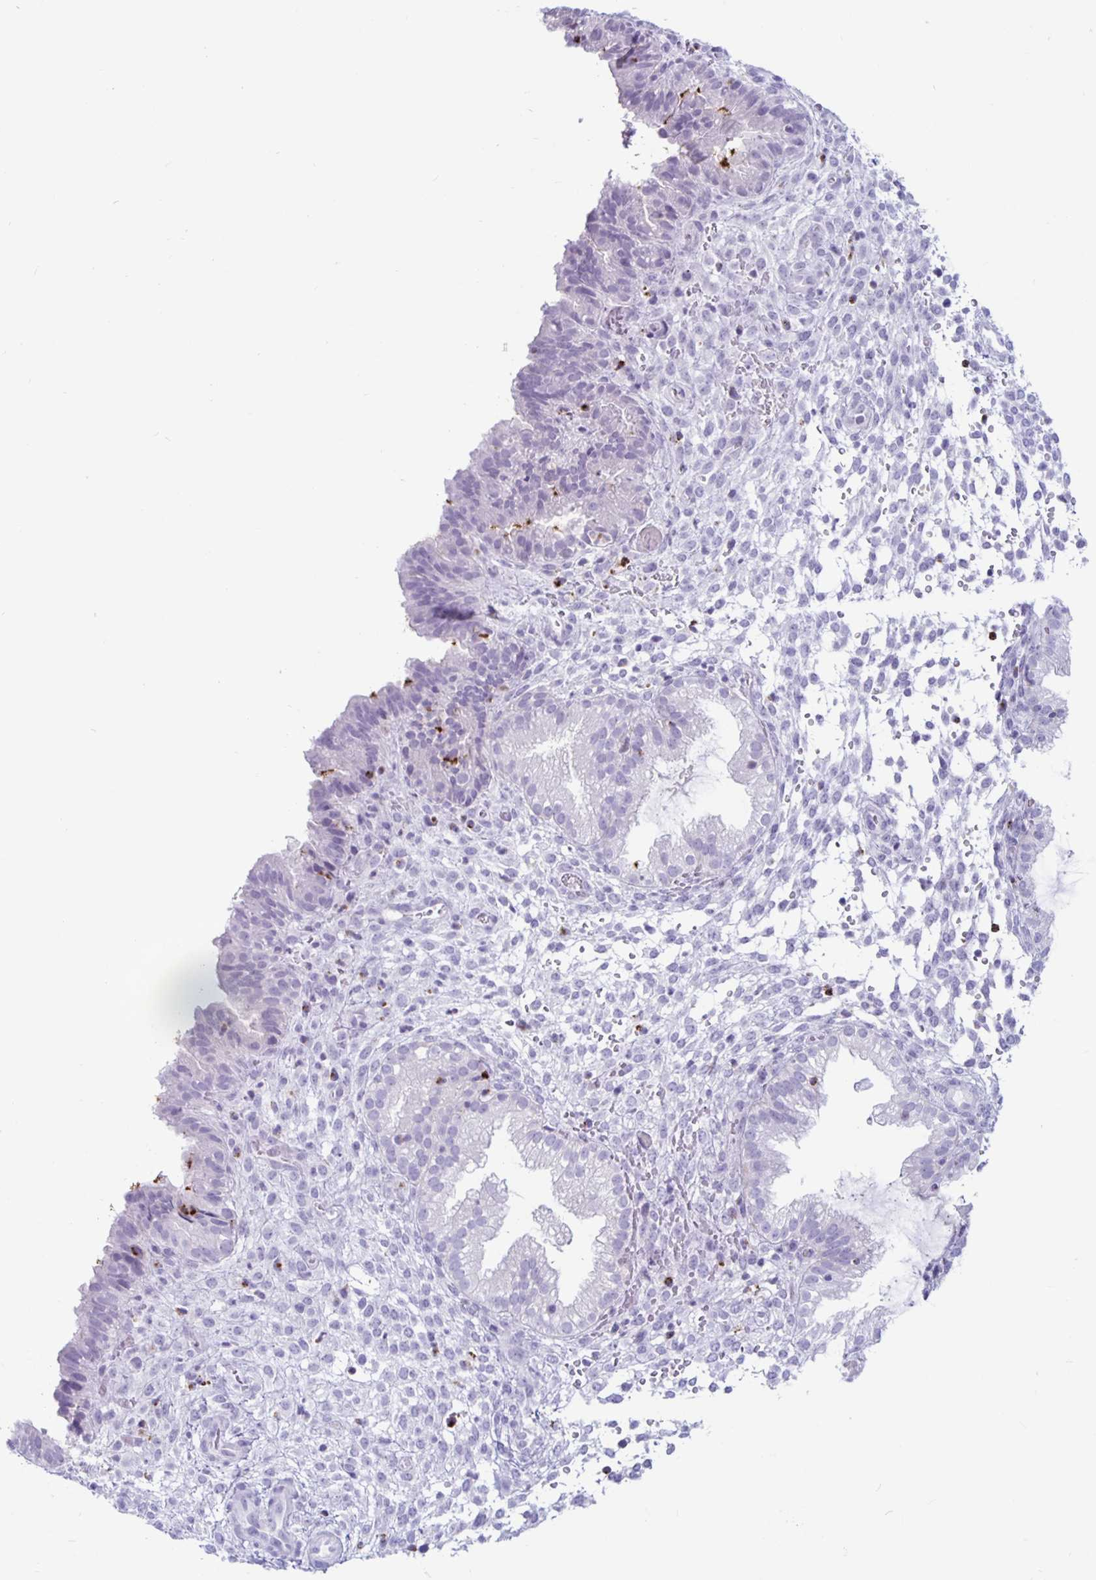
{"staining": {"intensity": "negative", "quantity": "none", "location": "none"}, "tissue": "endometrium", "cell_type": "Cells in endometrial stroma", "image_type": "normal", "snomed": [{"axis": "morphology", "description": "Normal tissue, NOS"}, {"axis": "topography", "description": "Endometrium"}], "caption": "A high-resolution image shows immunohistochemistry staining of unremarkable endometrium, which displays no significant positivity in cells in endometrial stroma.", "gene": "GZMK", "patient": {"sex": "female", "age": 33}}